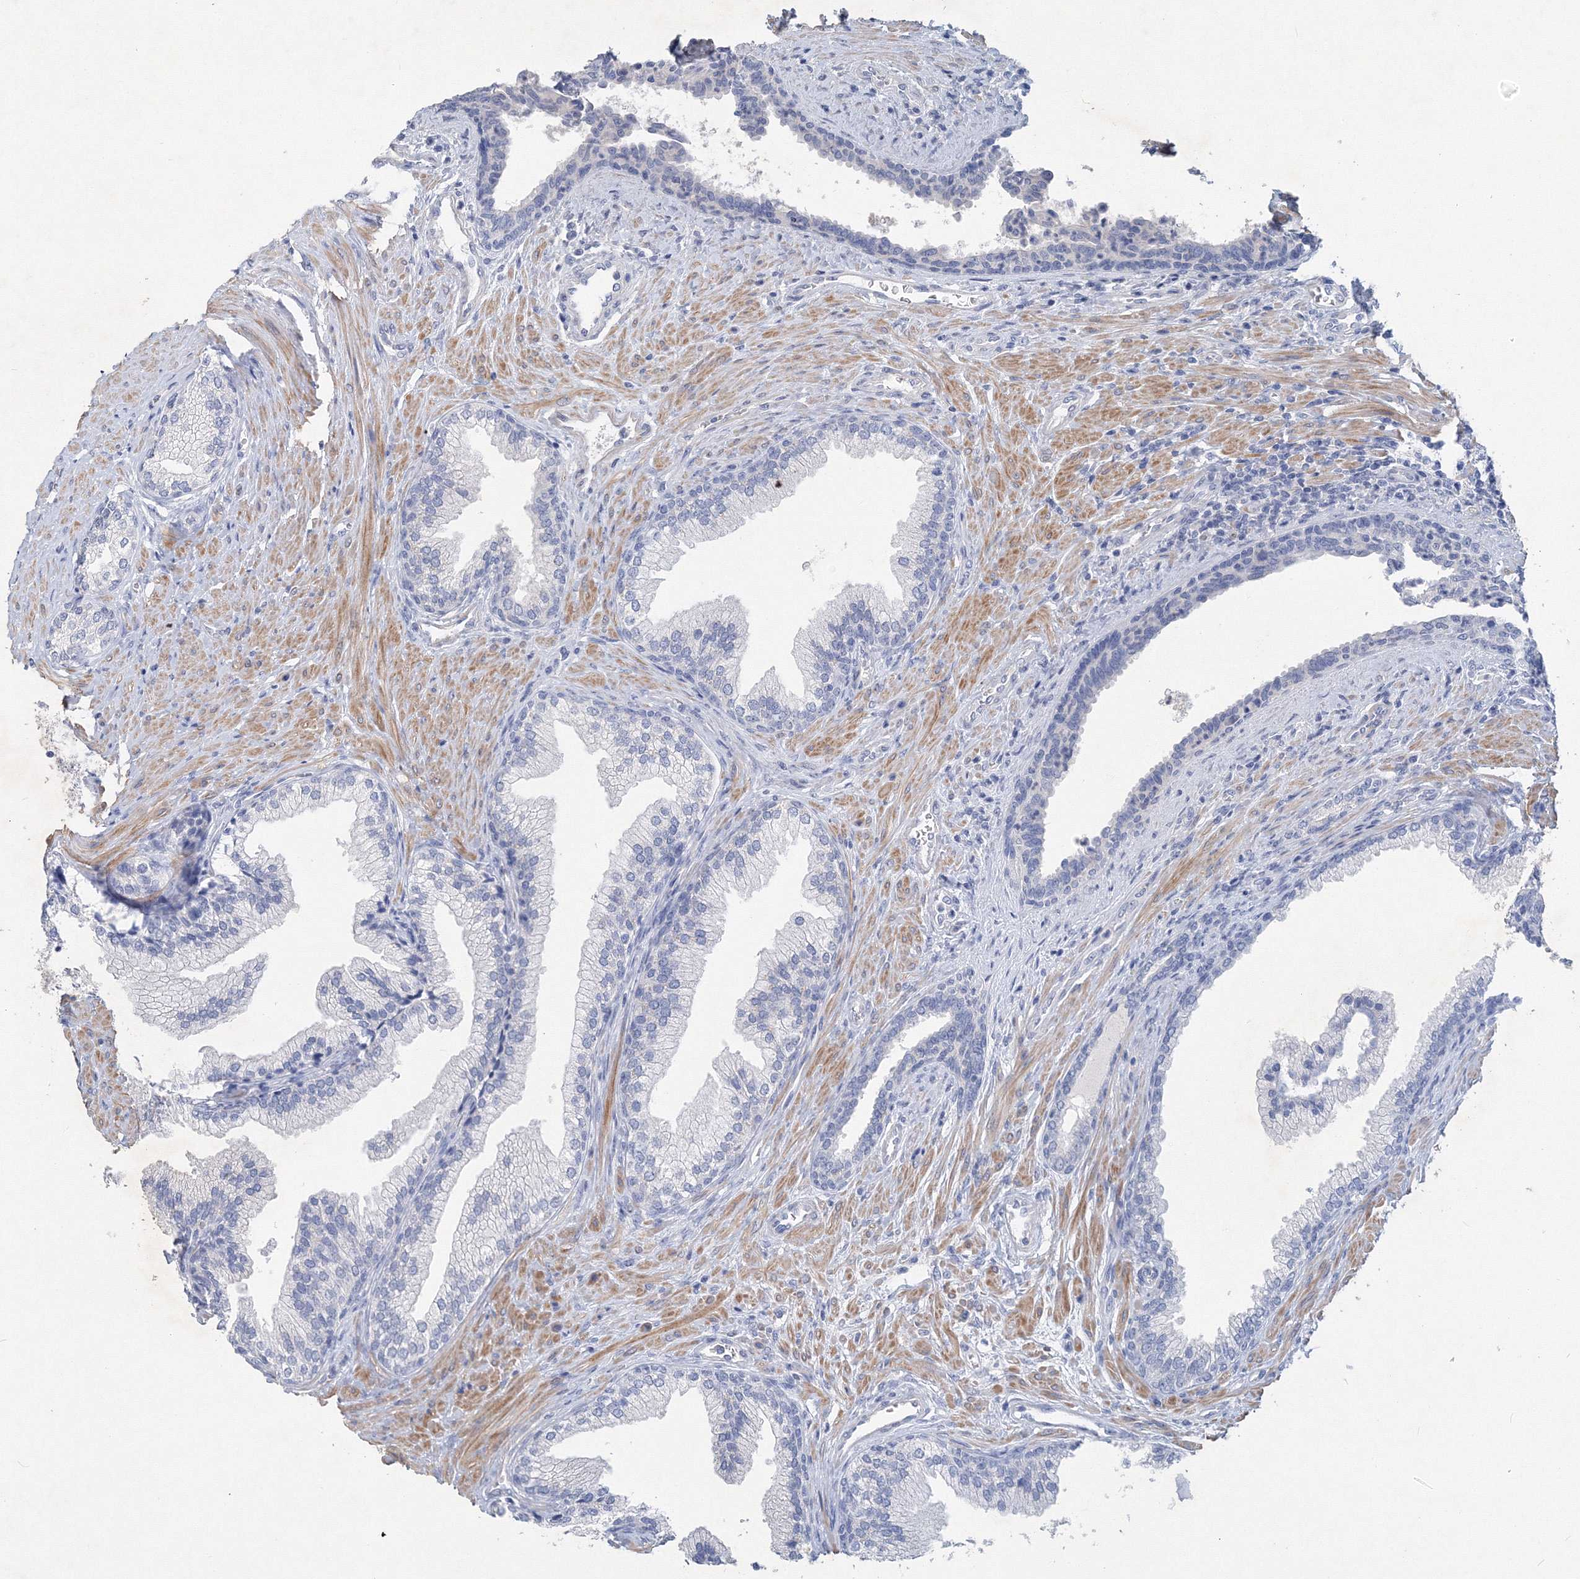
{"staining": {"intensity": "negative", "quantity": "none", "location": "none"}, "tissue": "prostate", "cell_type": "Glandular cells", "image_type": "normal", "snomed": [{"axis": "morphology", "description": "Normal tissue, NOS"}, {"axis": "topography", "description": "Prostate"}], "caption": "Micrograph shows no significant protein staining in glandular cells of benign prostate. Nuclei are stained in blue.", "gene": "OSBPL6", "patient": {"sex": "male", "age": 76}}